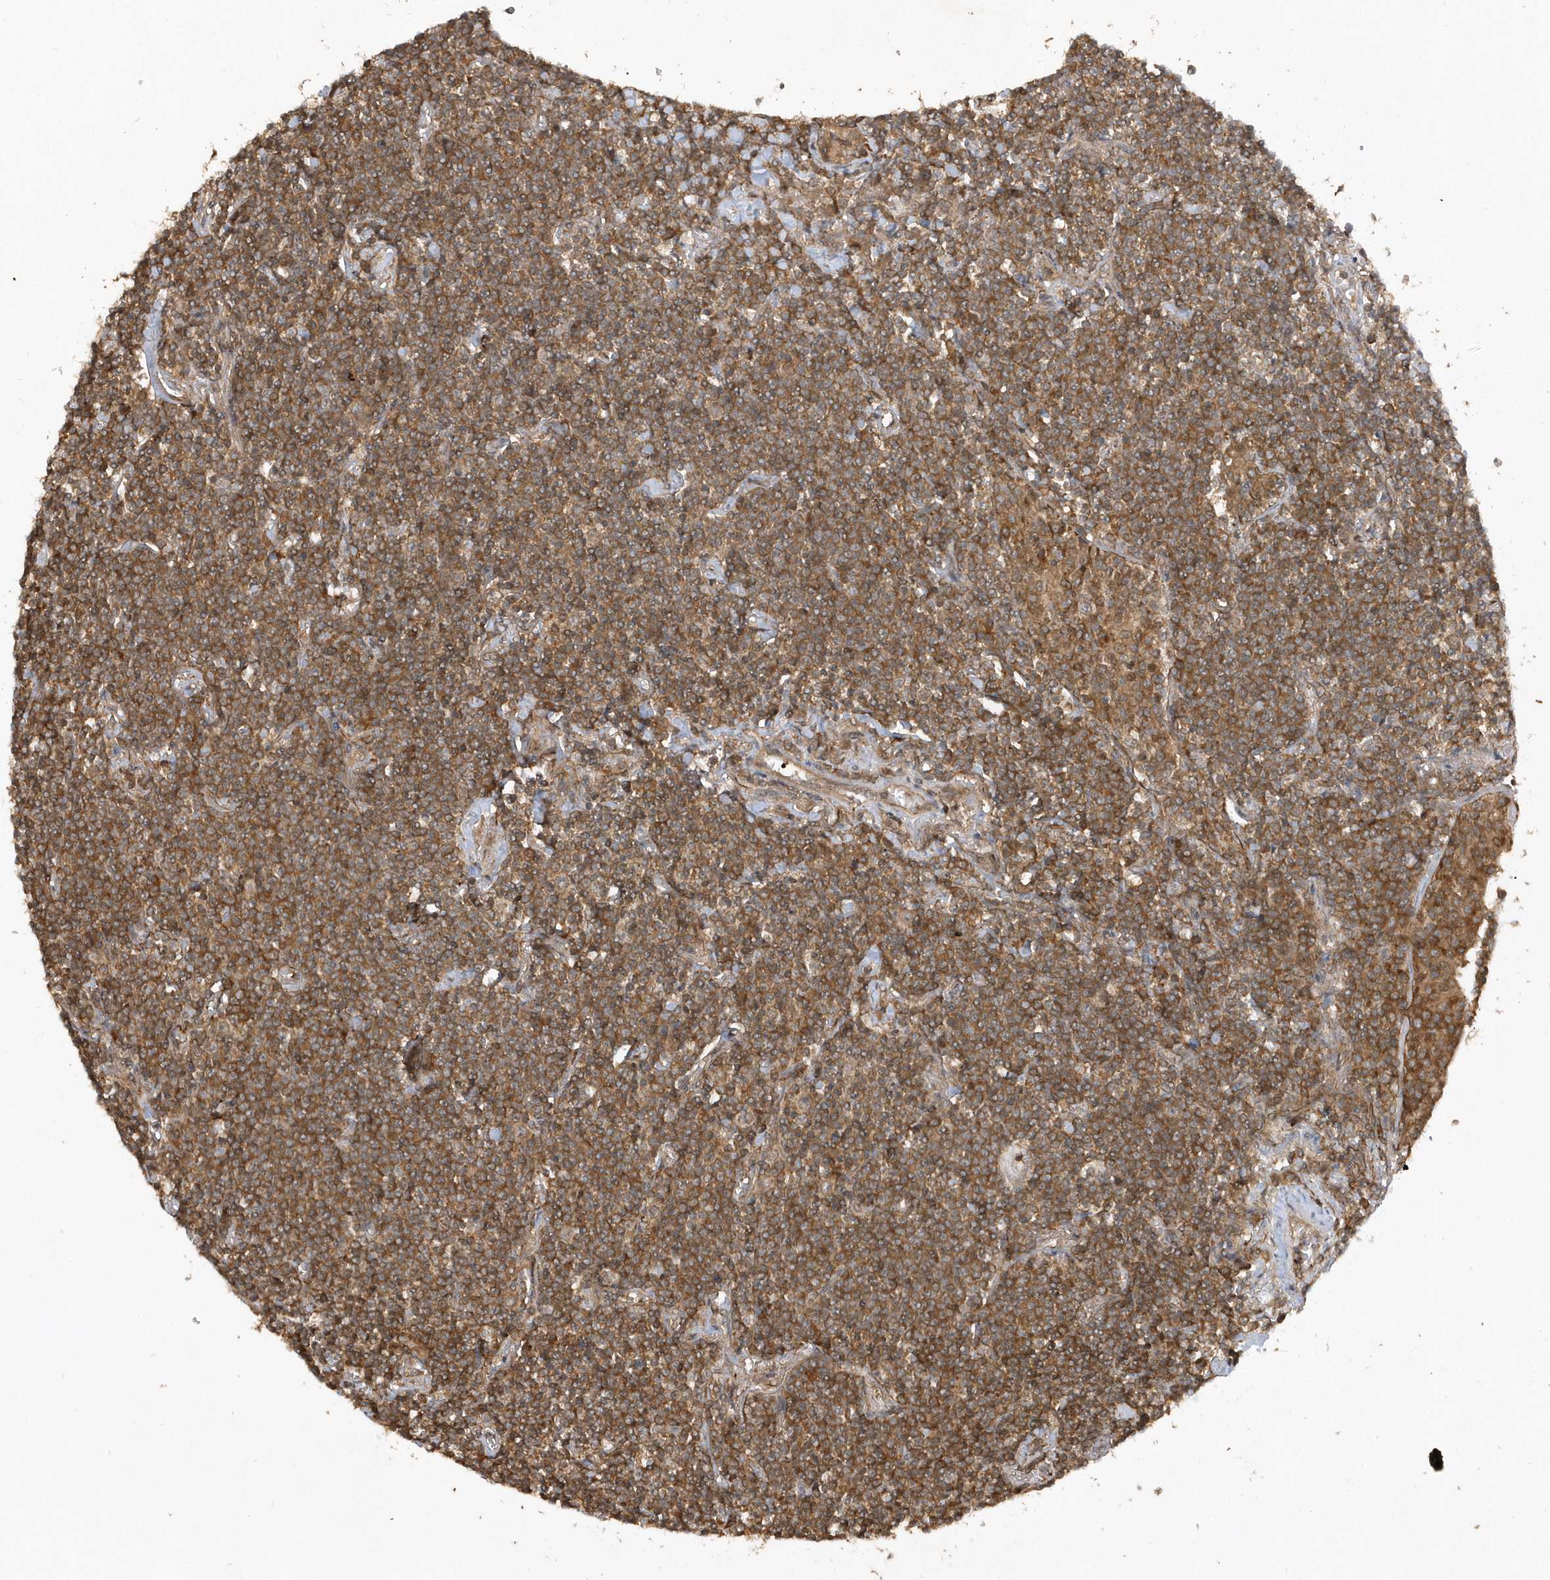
{"staining": {"intensity": "moderate", "quantity": ">75%", "location": "cytoplasmic/membranous"}, "tissue": "lymphoma", "cell_type": "Tumor cells", "image_type": "cancer", "snomed": [{"axis": "morphology", "description": "Malignant lymphoma, non-Hodgkin's type, Low grade"}, {"axis": "topography", "description": "Lung"}], "caption": "Low-grade malignant lymphoma, non-Hodgkin's type stained with a protein marker shows moderate staining in tumor cells.", "gene": "ACYP1", "patient": {"sex": "female", "age": 71}}